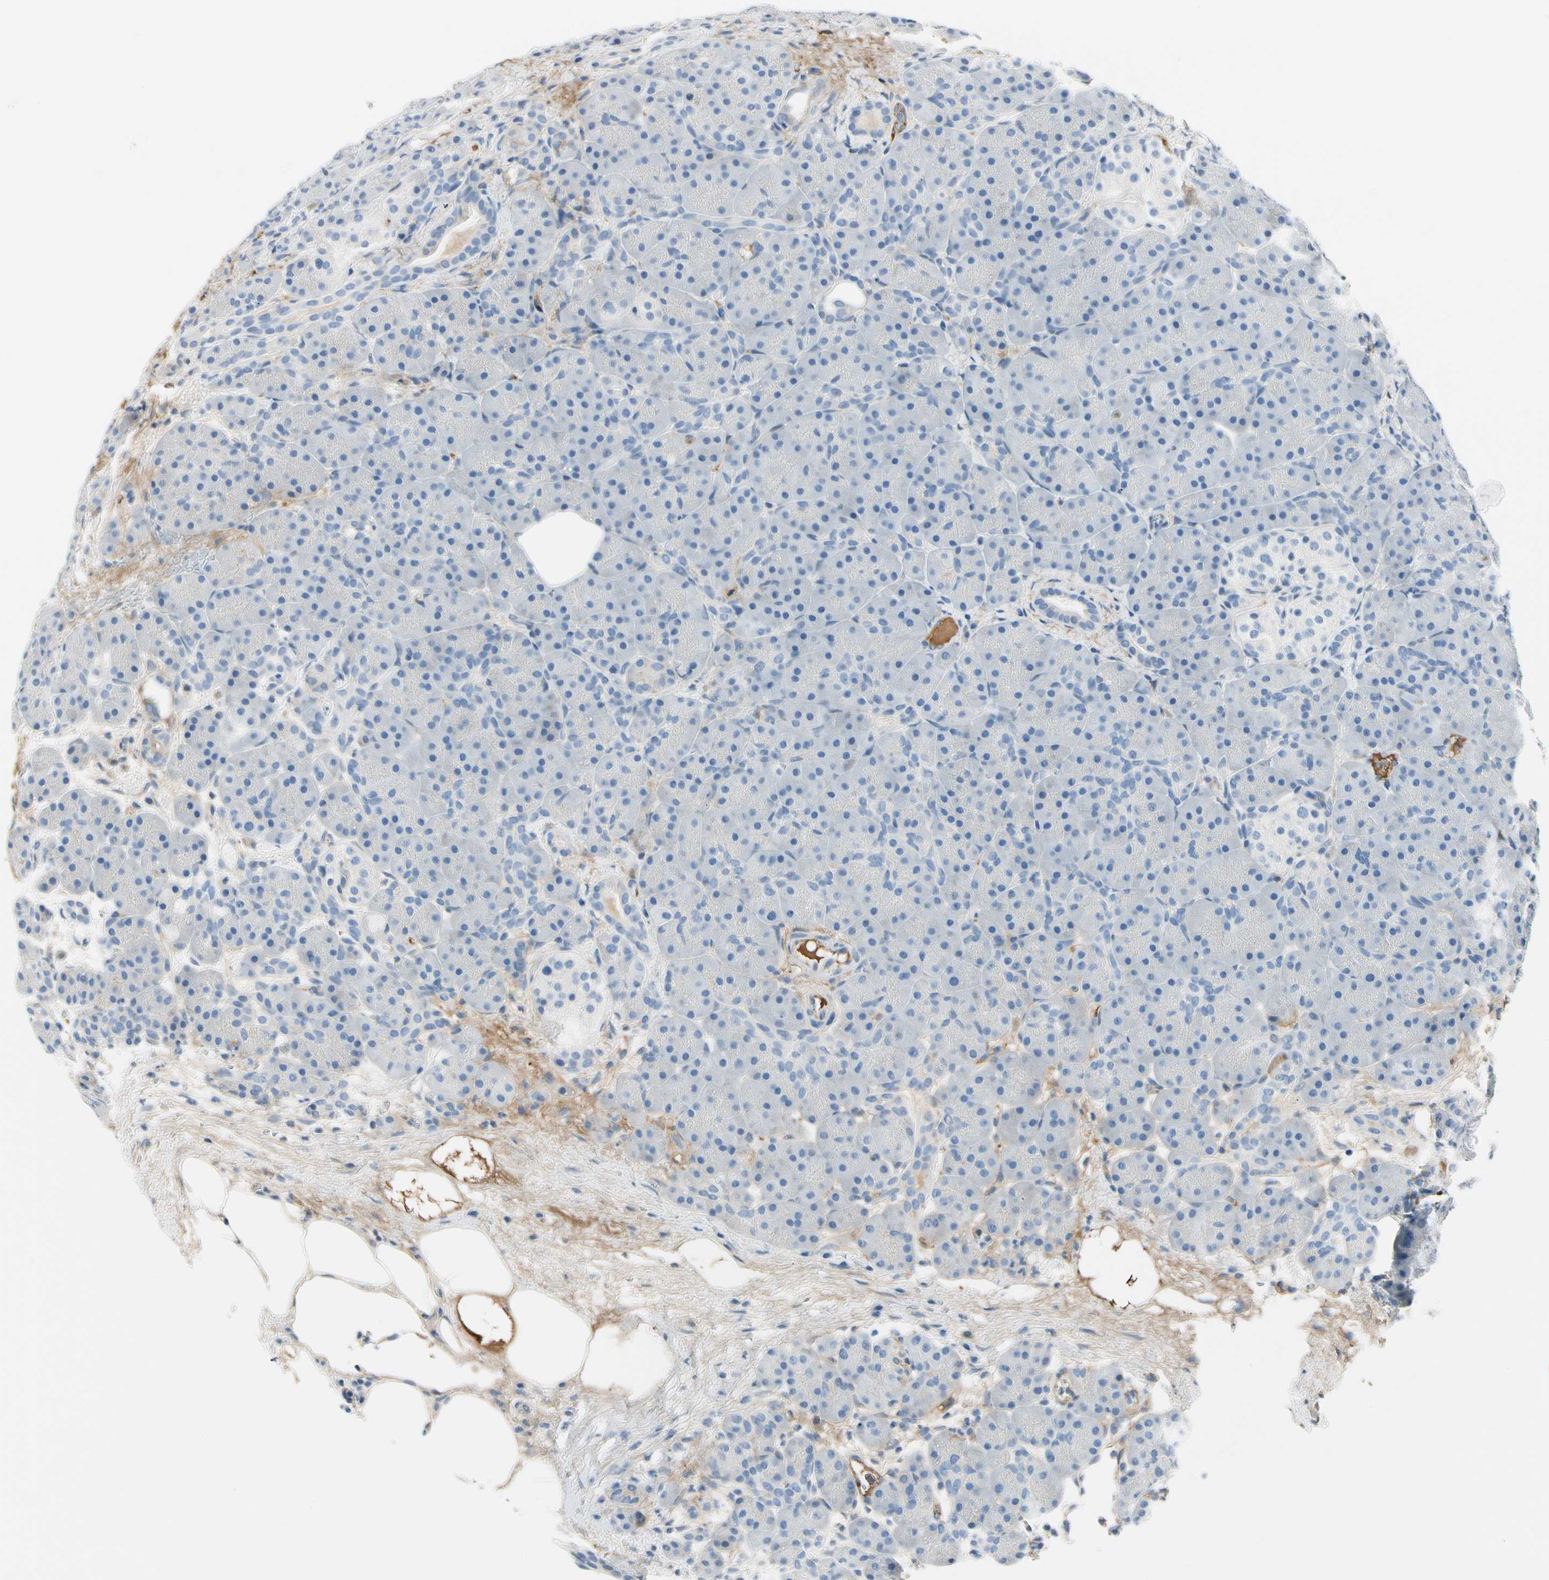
{"staining": {"intensity": "moderate", "quantity": "<25%", "location": "cytoplasmic/membranous"}, "tissue": "pancreas", "cell_type": "Exocrine glandular cells", "image_type": "normal", "snomed": [{"axis": "morphology", "description": "Normal tissue, NOS"}, {"axis": "topography", "description": "Pancreas"}], "caption": "Protein expression analysis of unremarkable pancreas demonstrates moderate cytoplasmic/membranous staining in about <25% of exocrine glandular cells. (IHC, brightfield microscopy, high magnification).", "gene": "LAMB3", "patient": {"sex": "male", "age": 66}}